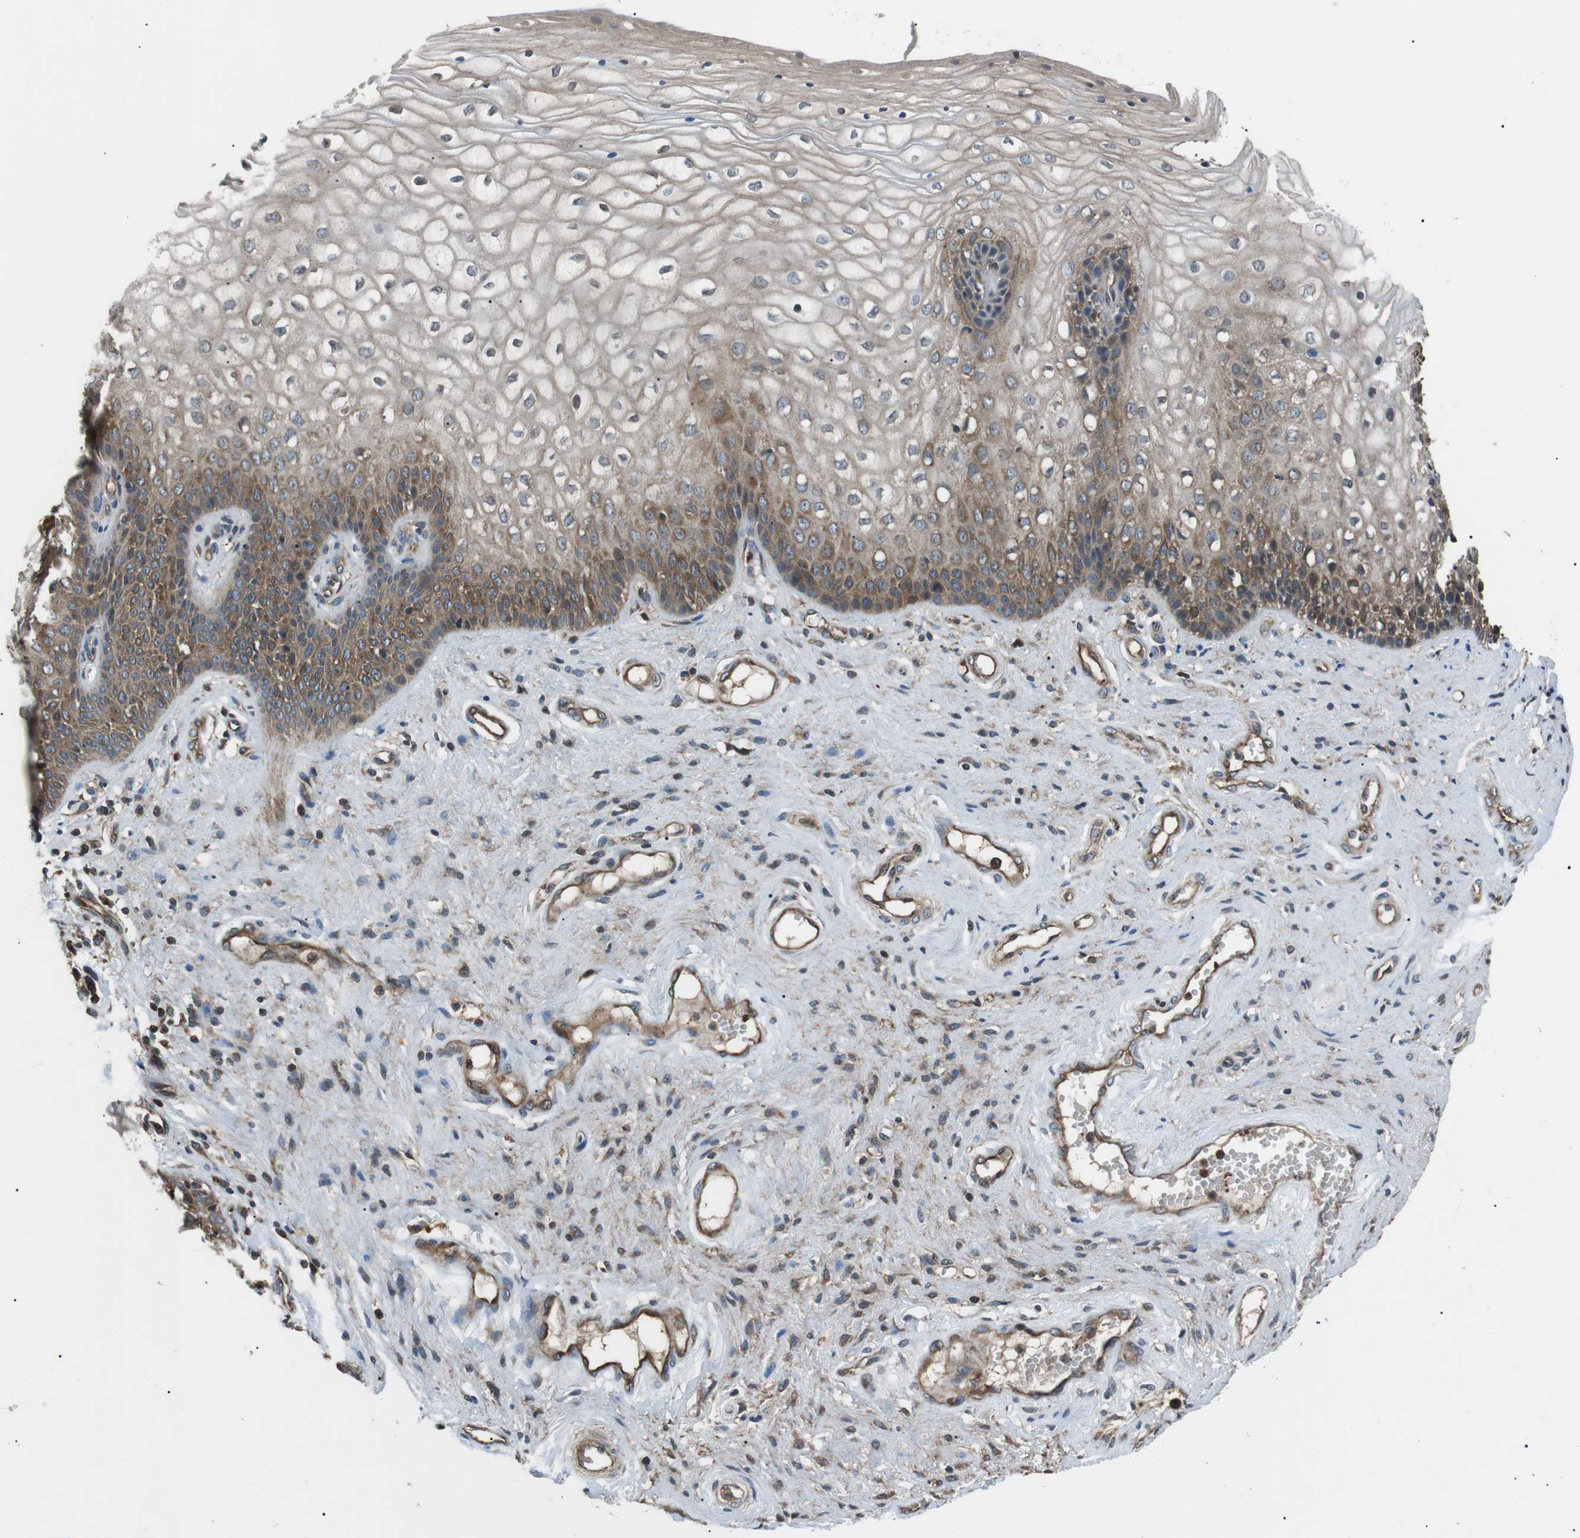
{"staining": {"intensity": "moderate", "quantity": ">75%", "location": "cytoplasmic/membranous"}, "tissue": "vagina", "cell_type": "Squamous epithelial cells", "image_type": "normal", "snomed": [{"axis": "morphology", "description": "Normal tissue, NOS"}, {"axis": "topography", "description": "Vagina"}], "caption": "Human vagina stained with a brown dye exhibits moderate cytoplasmic/membranous positive positivity in about >75% of squamous epithelial cells.", "gene": "GPR161", "patient": {"sex": "female", "age": 34}}